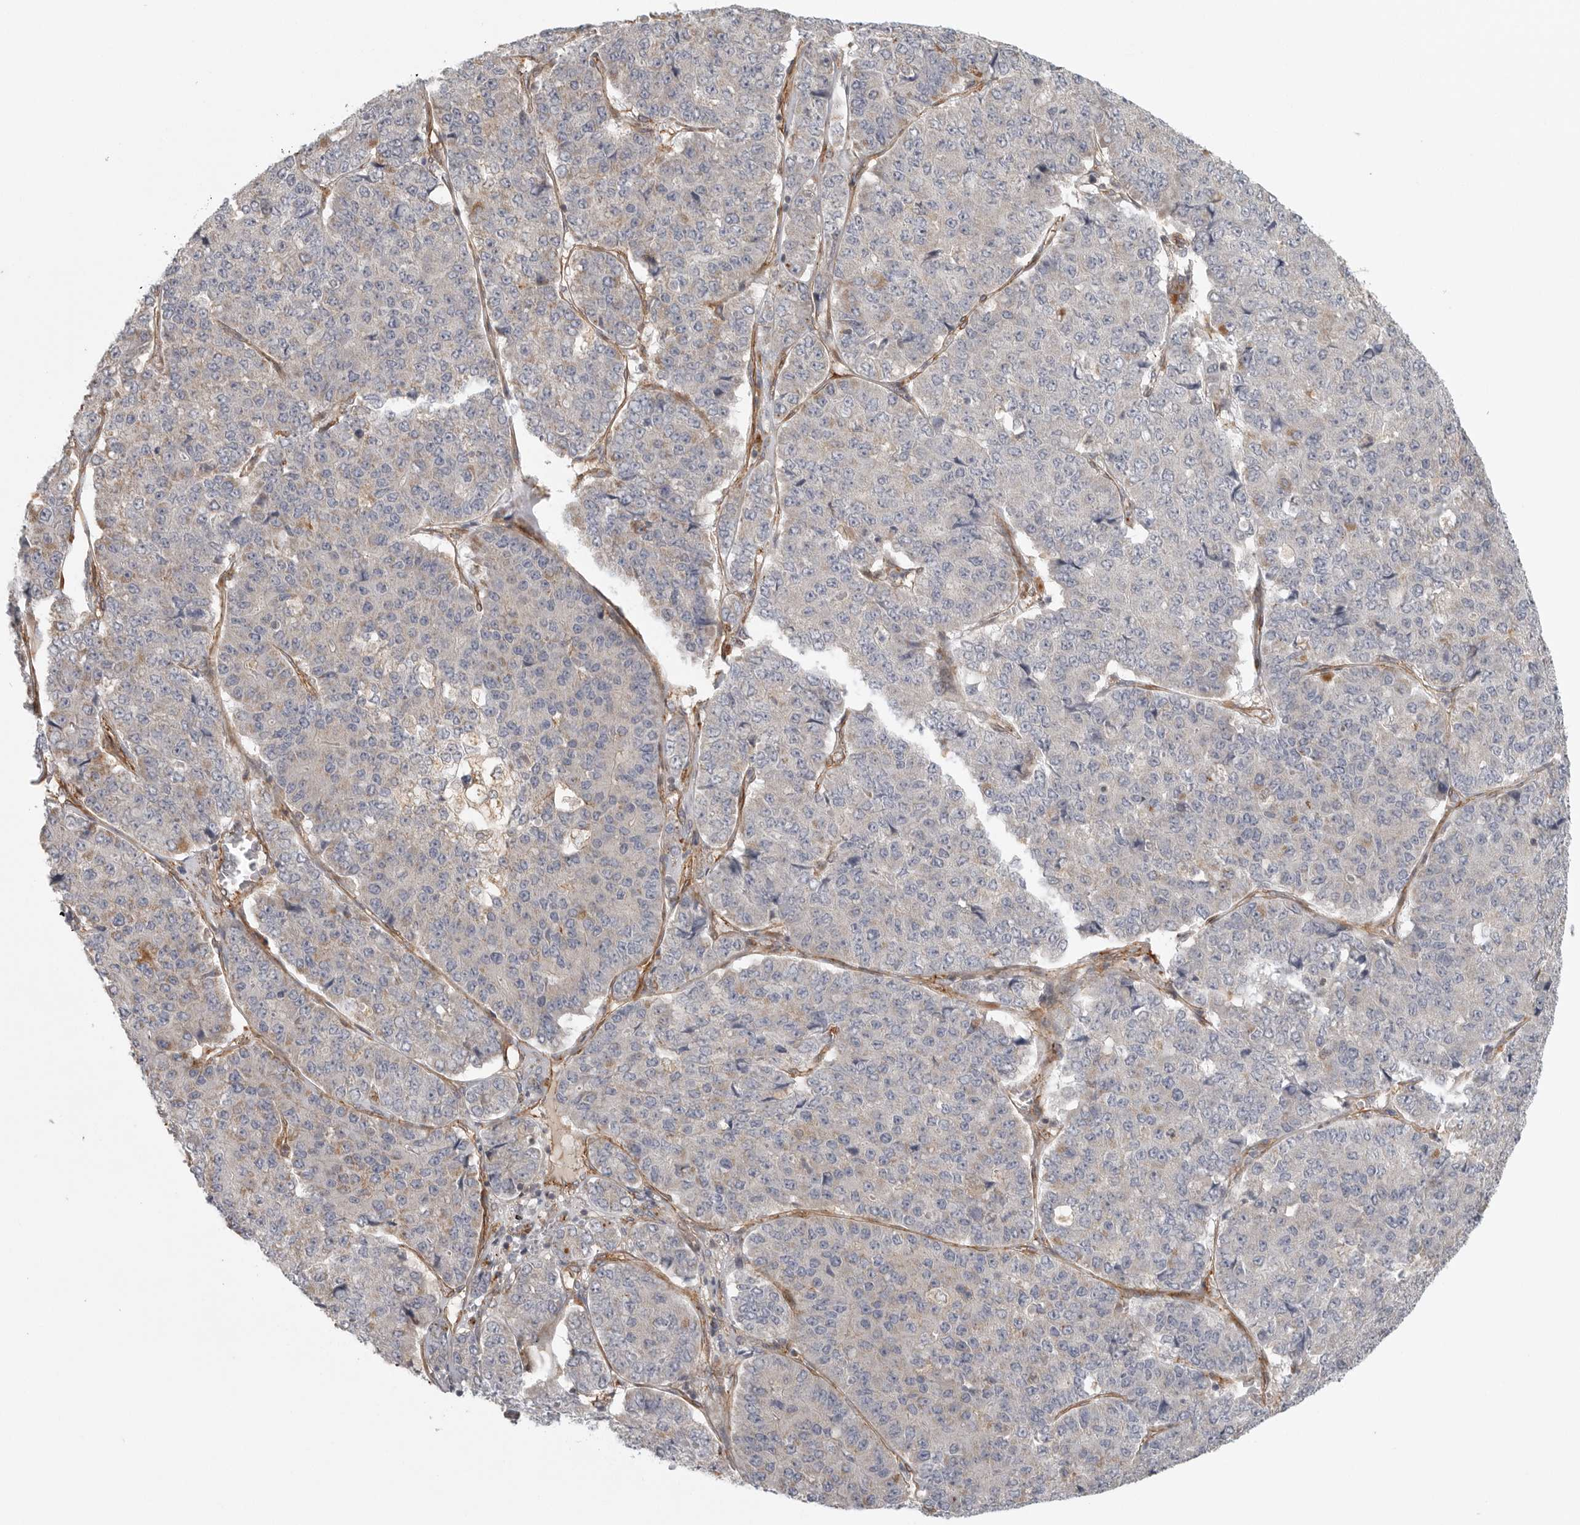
{"staining": {"intensity": "weak", "quantity": "<25%", "location": "cytoplasmic/membranous"}, "tissue": "pancreatic cancer", "cell_type": "Tumor cells", "image_type": "cancer", "snomed": [{"axis": "morphology", "description": "Adenocarcinoma, NOS"}, {"axis": "topography", "description": "Pancreas"}], "caption": "This is an IHC image of pancreatic cancer. There is no positivity in tumor cells.", "gene": "LONRF1", "patient": {"sex": "male", "age": 50}}